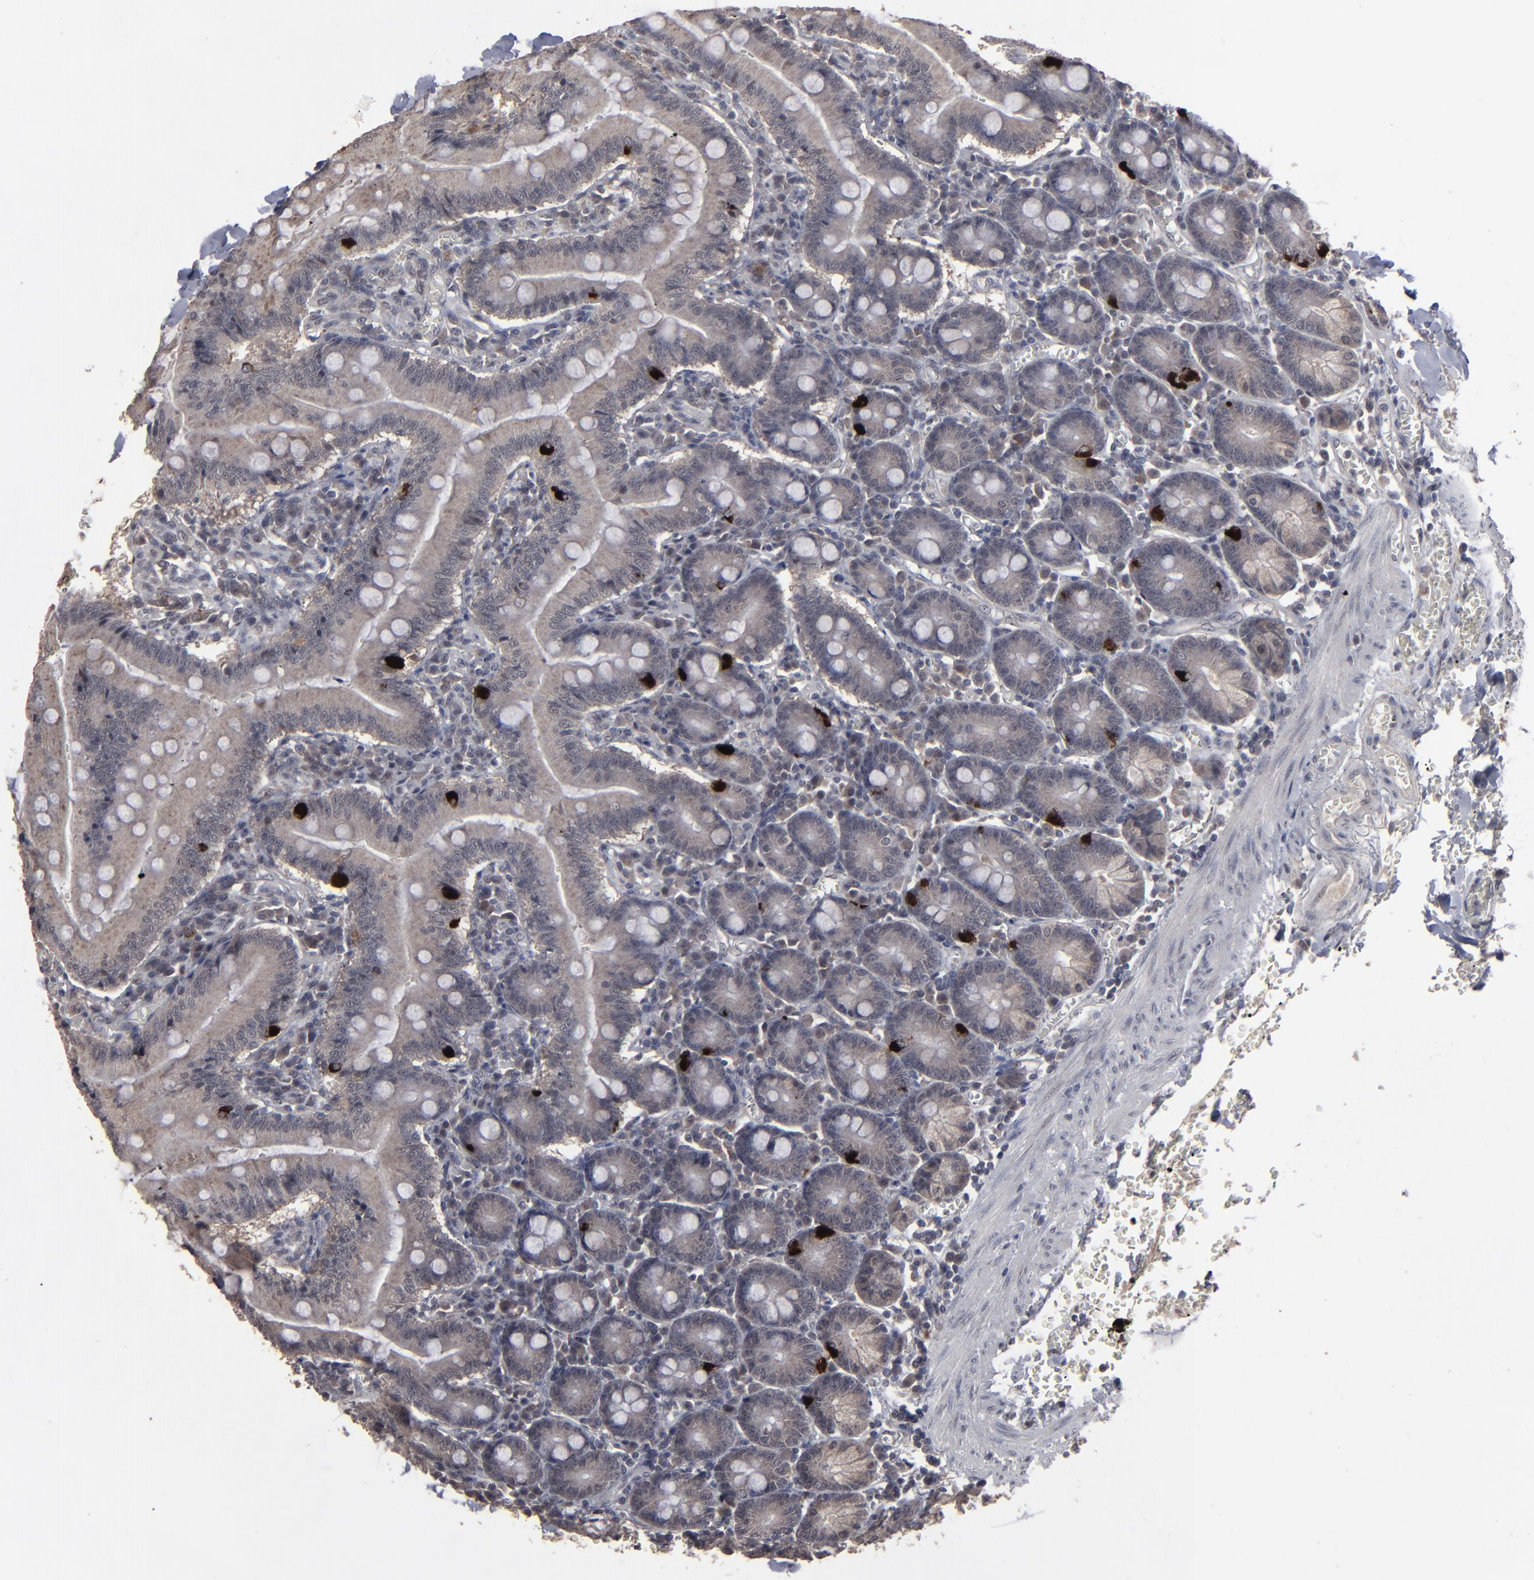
{"staining": {"intensity": "strong", "quantity": "<25%", "location": "cytoplasmic/membranous"}, "tissue": "small intestine", "cell_type": "Glandular cells", "image_type": "normal", "snomed": [{"axis": "morphology", "description": "Normal tissue, NOS"}, {"axis": "topography", "description": "Small intestine"}], "caption": "IHC (DAB) staining of unremarkable small intestine reveals strong cytoplasmic/membranous protein staining in approximately <25% of glandular cells. (IHC, brightfield microscopy, high magnification).", "gene": "SLC22A17", "patient": {"sex": "male", "age": 71}}